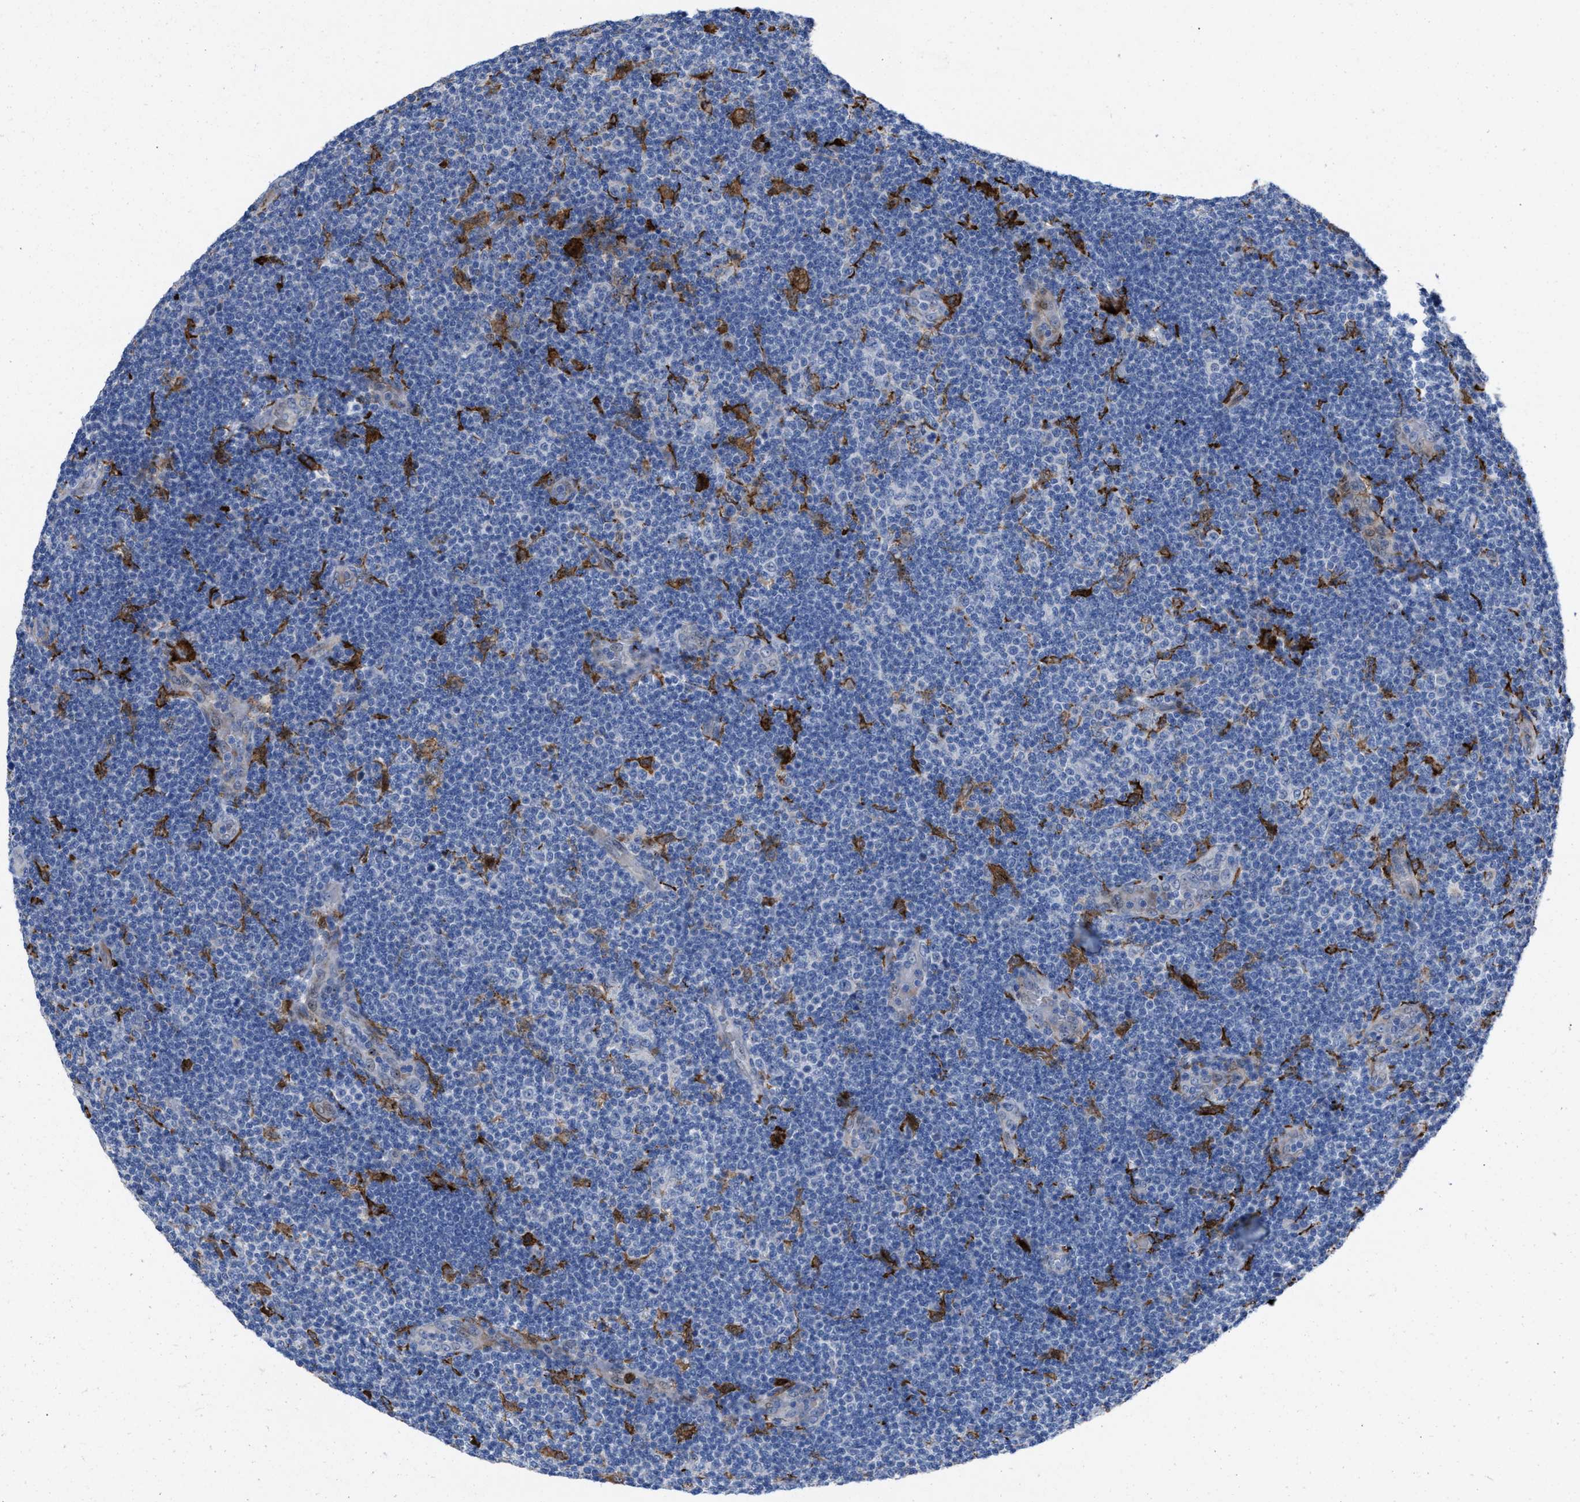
{"staining": {"intensity": "negative", "quantity": "none", "location": "none"}, "tissue": "lymphoma", "cell_type": "Tumor cells", "image_type": "cancer", "snomed": [{"axis": "morphology", "description": "Malignant lymphoma, non-Hodgkin's type, Low grade"}, {"axis": "topography", "description": "Lymph node"}], "caption": "IHC micrograph of neoplastic tissue: human lymphoma stained with DAB displays no significant protein staining in tumor cells.", "gene": "SLC47A1", "patient": {"sex": "male", "age": 83}}